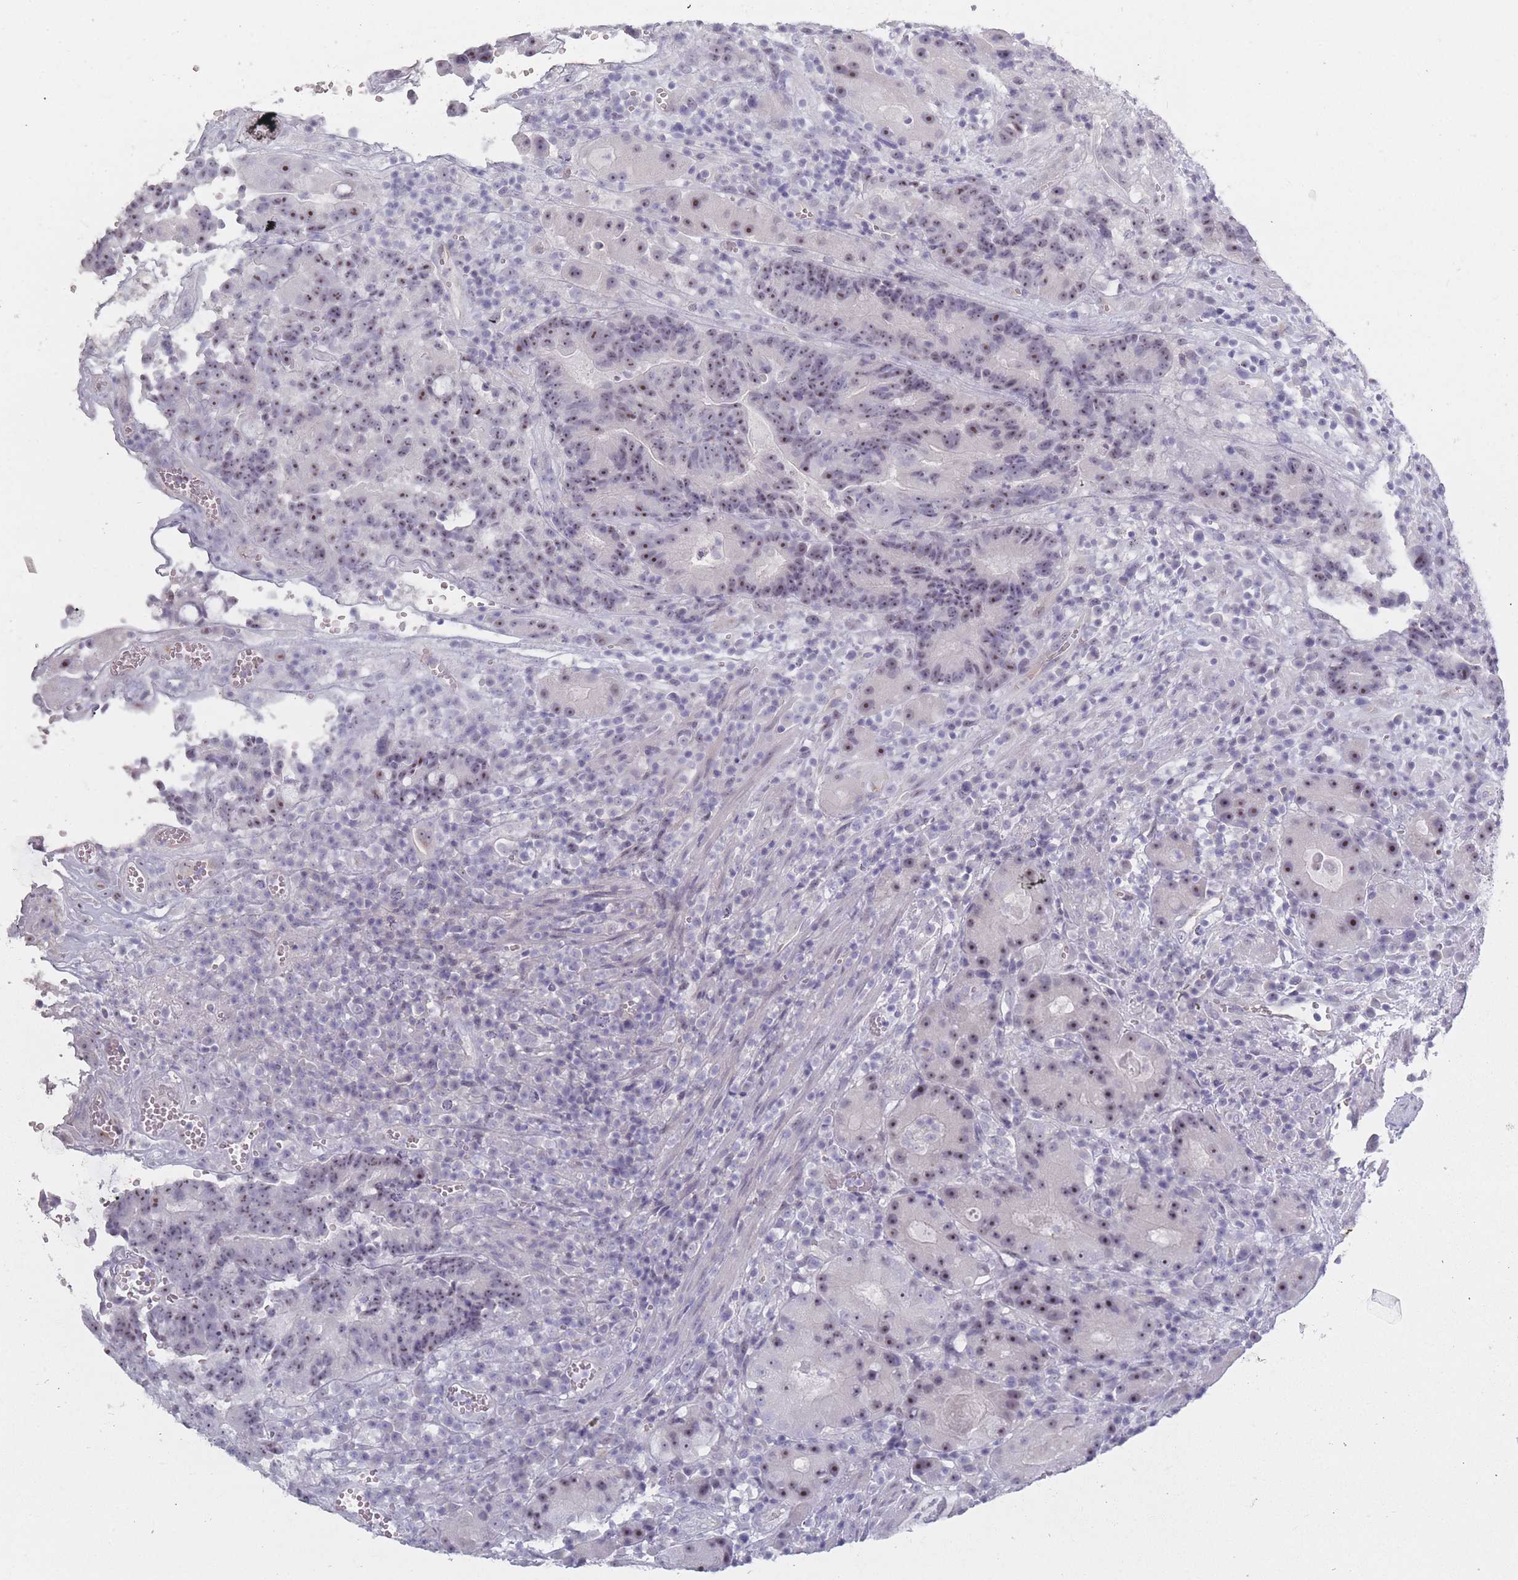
{"staining": {"intensity": "moderate", "quantity": "25%-75%", "location": "nuclear"}, "tissue": "colorectal cancer", "cell_type": "Tumor cells", "image_type": "cancer", "snomed": [{"axis": "morphology", "description": "Adenocarcinoma, NOS"}, {"axis": "topography", "description": "Rectum"}], "caption": "Brown immunohistochemical staining in colorectal cancer reveals moderate nuclear positivity in about 25%-75% of tumor cells. Using DAB (brown) and hematoxylin (blue) stains, captured at high magnification using brightfield microscopy.", "gene": "ROS1", "patient": {"sex": "male", "age": 69}}